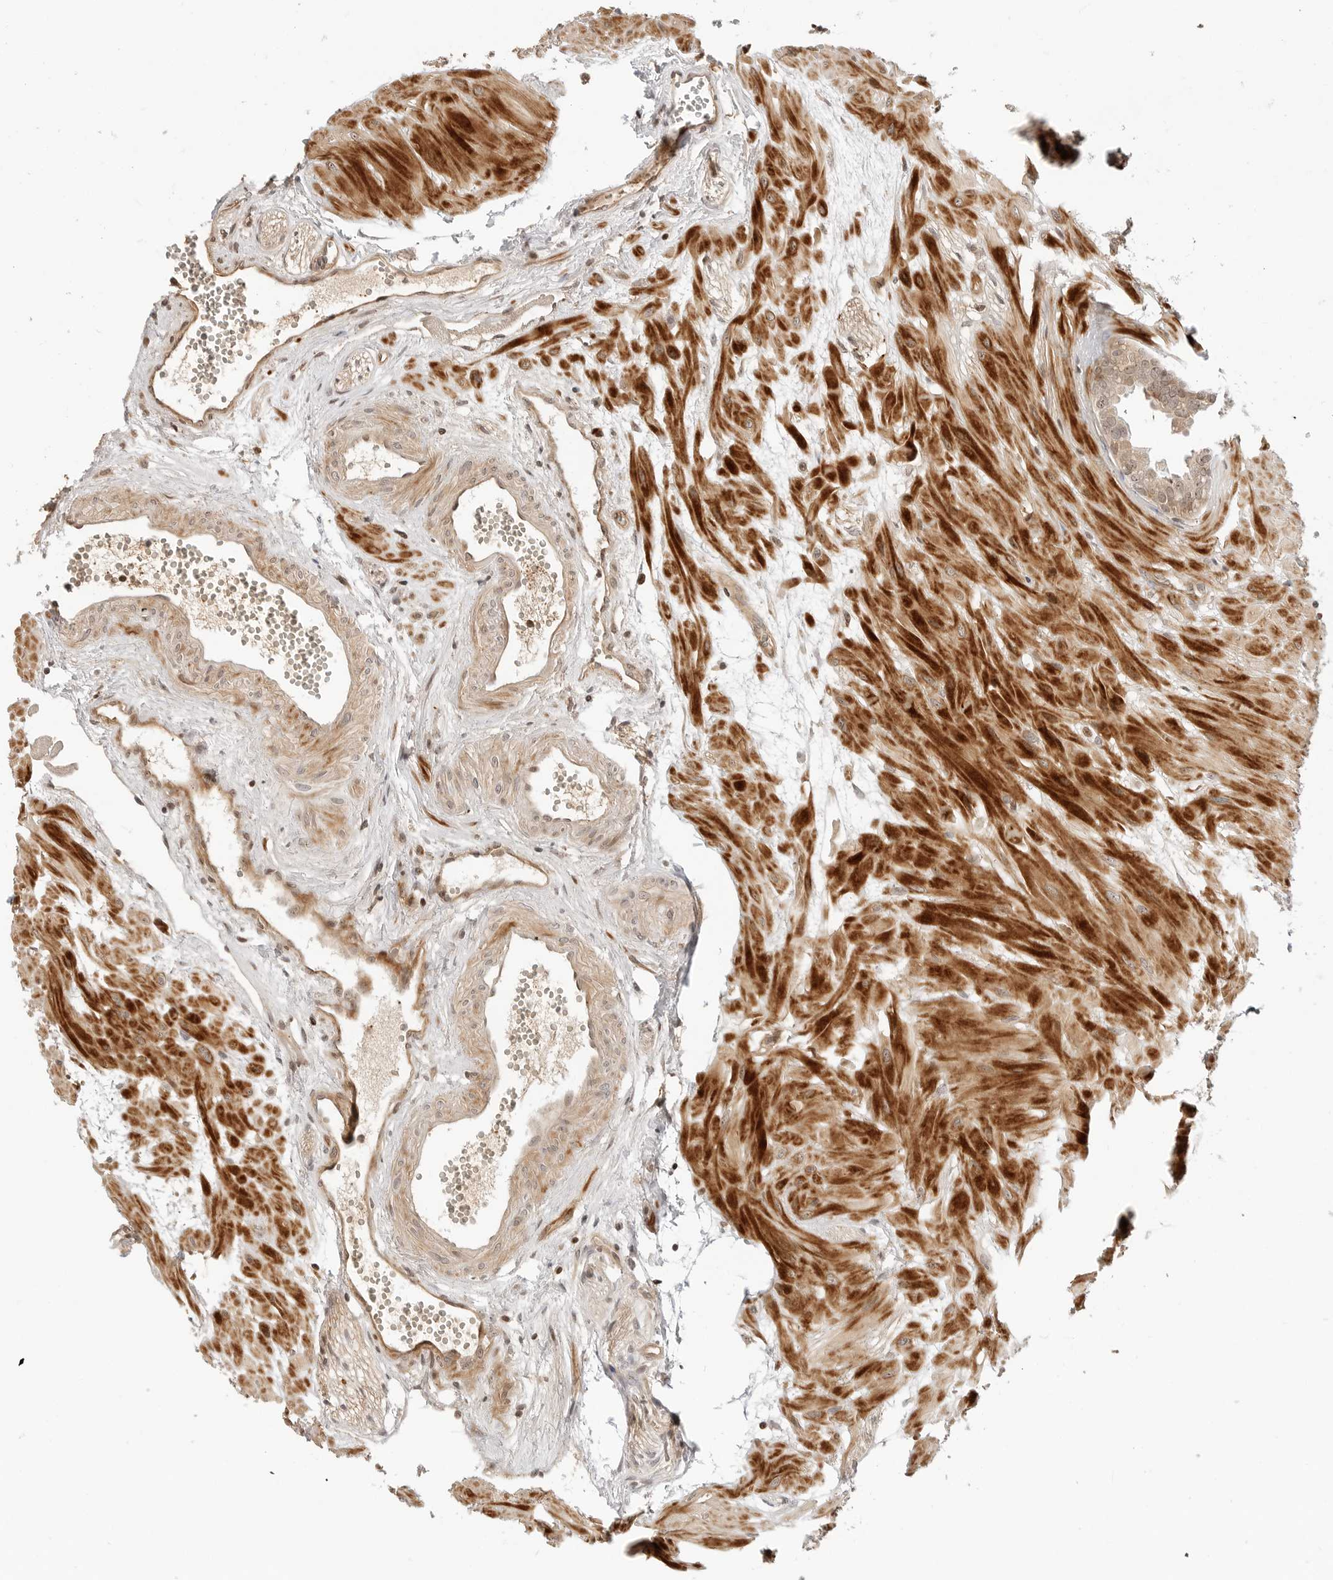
{"staining": {"intensity": "weak", "quantity": "<25%", "location": "nuclear"}, "tissue": "seminal vesicle", "cell_type": "Glandular cells", "image_type": "normal", "snomed": [{"axis": "morphology", "description": "Normal tissue, NOS"}, {"axis": "topography", "description": "Prostate"}, {"axis": "topography", "description": "Seminal veicle"}], "caption": "Glandular cells are negative for protein expression in benign human seminal vesicle. (DAB (3,3'-diaminobenzidine) immunohistochemistry visualized using brightfield microscopy, high magnification).", "gene": "GEM", "patient": {"sex": "male", "age": 51}}